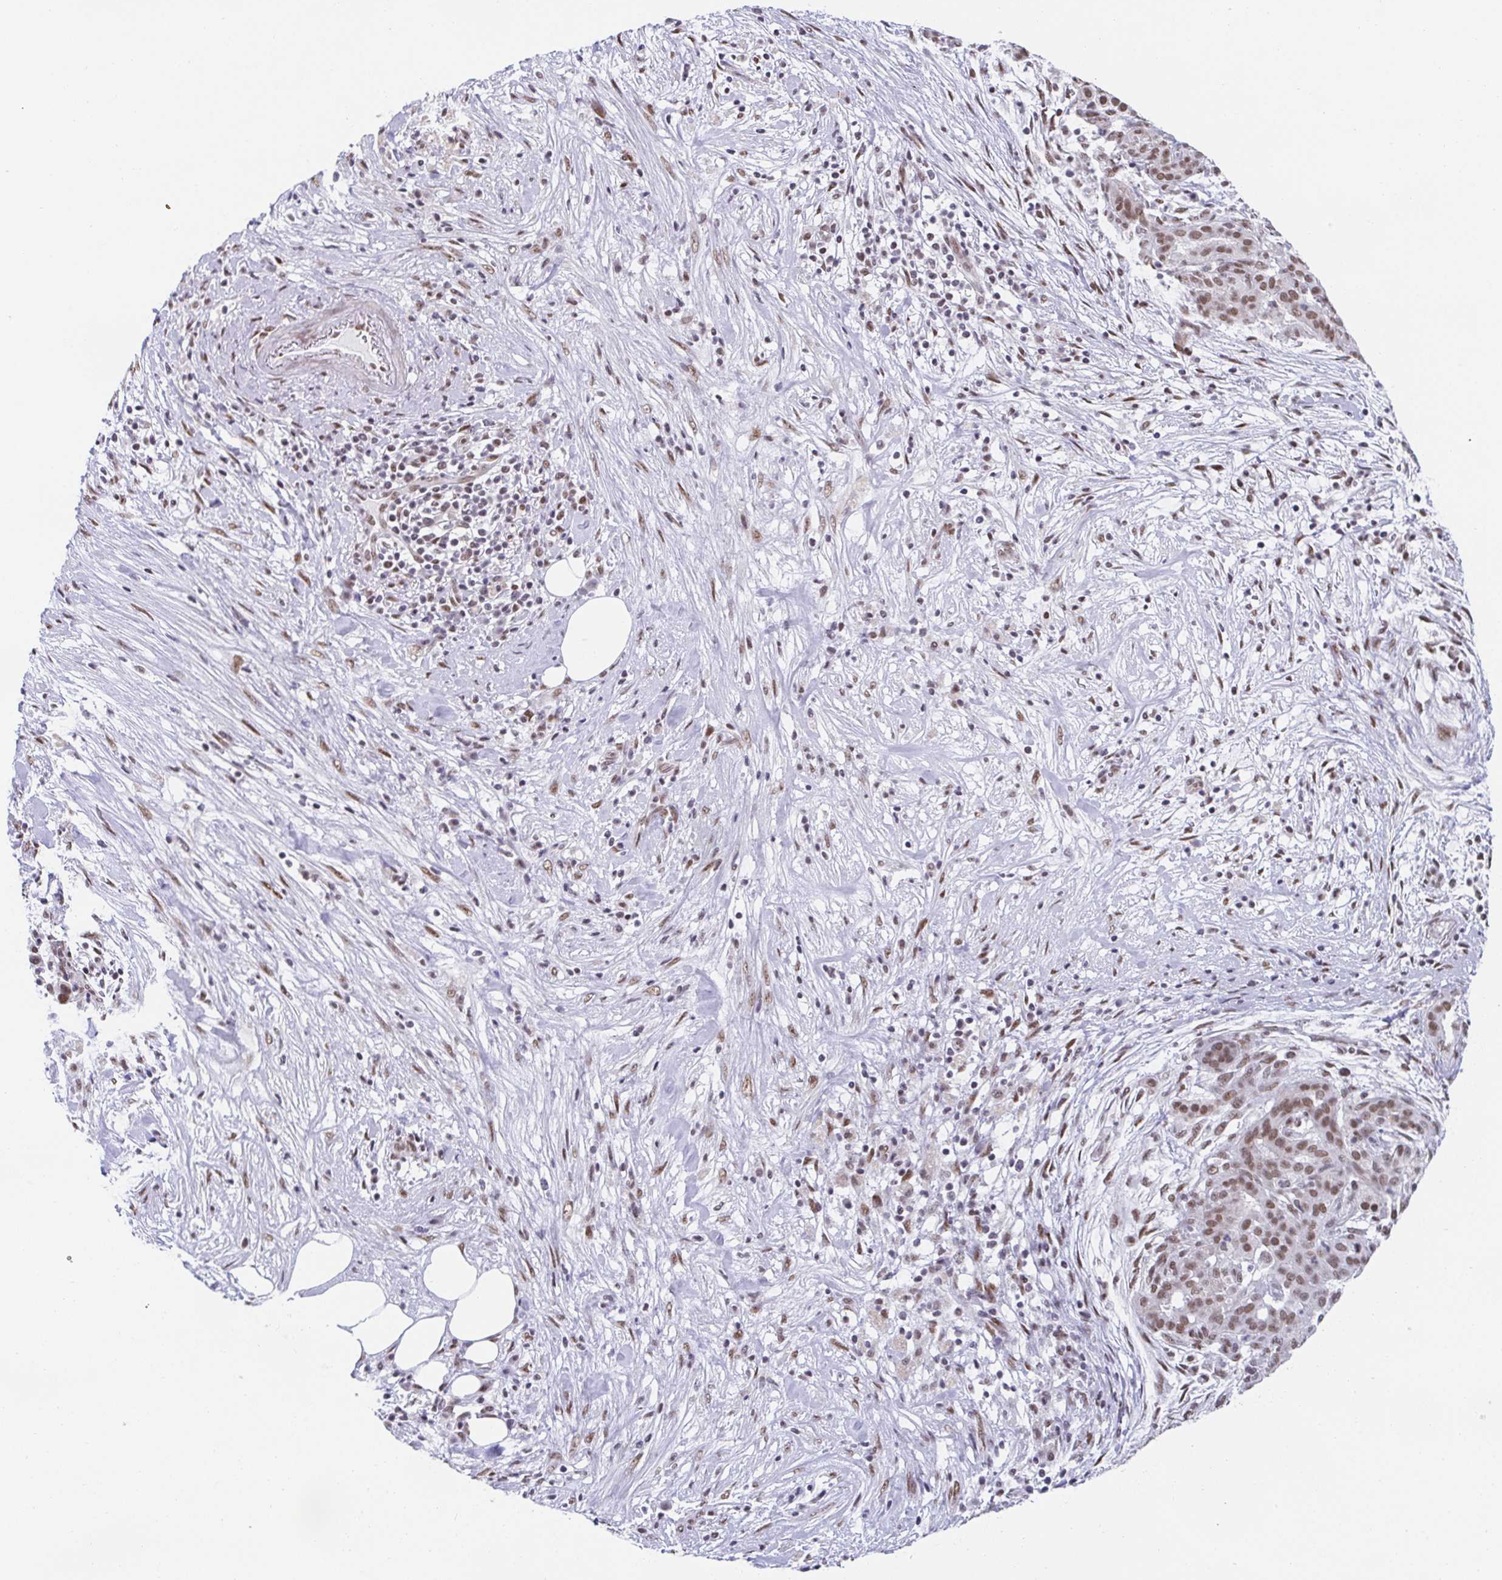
{"staining": {"intensity": "moderate", "quantity": ">75%", "location": "nuclear"}, "tissue": "pancreatic cancer", "cell_type": "Tumor cells", "image_type": "cancer", "snomed": [{"axis": "morphology", "description": "Adenocarcinoma, NOS"}, {"axis": "topography", "description": "Pancreas"}], "caption": "Immunohistochemistry staining of adenocarcinoma (pancreatic), which exhibits medium levels of moderate nuclear expression in approximately >75% of tumor cells indicating moderate nuclear protein staining. The staining was performed using DAB (3,3'-diaminobenzidine) (brown) for protein detection and nuclei were counterstained in hematoxylin (blue).", "gene": "SLC7A10", "patient": {"sex": "male", "age": 44}}